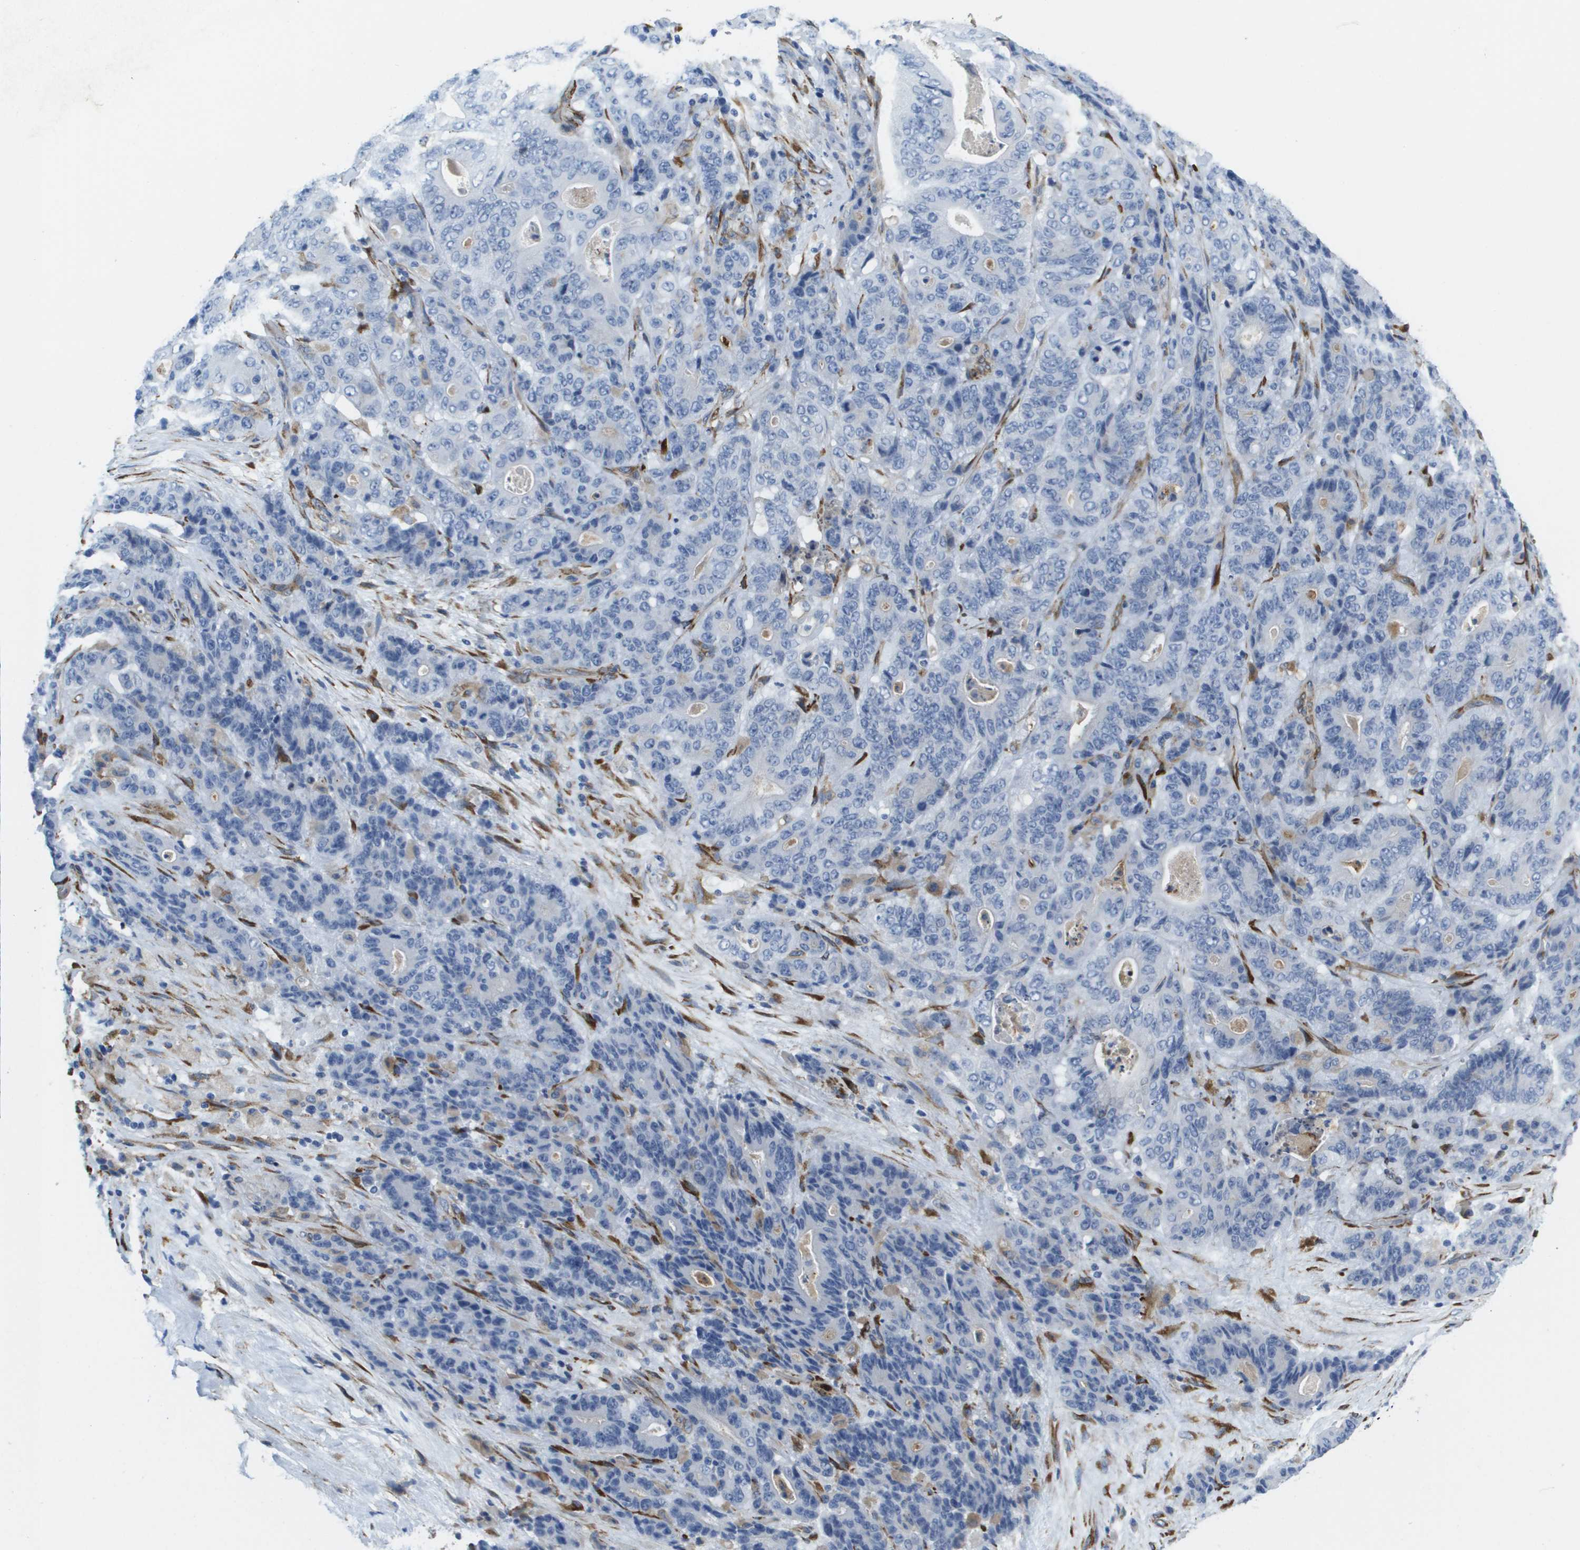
{"staining": {"intensity": "negative", "quantity": "none", "location": "none"}, "tissue": "stomach cancer", "cell_type": "Tumor cells", "image_type": "cancer", "snomed": [{"axis": "morphology", "description": "Adenocarcinoma, NOS"}, {"axis": "topography", "description": "Stomach"}], "caption": "Tumor cells show no significant positivity in stomach adenocarcinoma.", "gene": "ST3GAL2", "patient": {"sex": "female", "age": 73}}